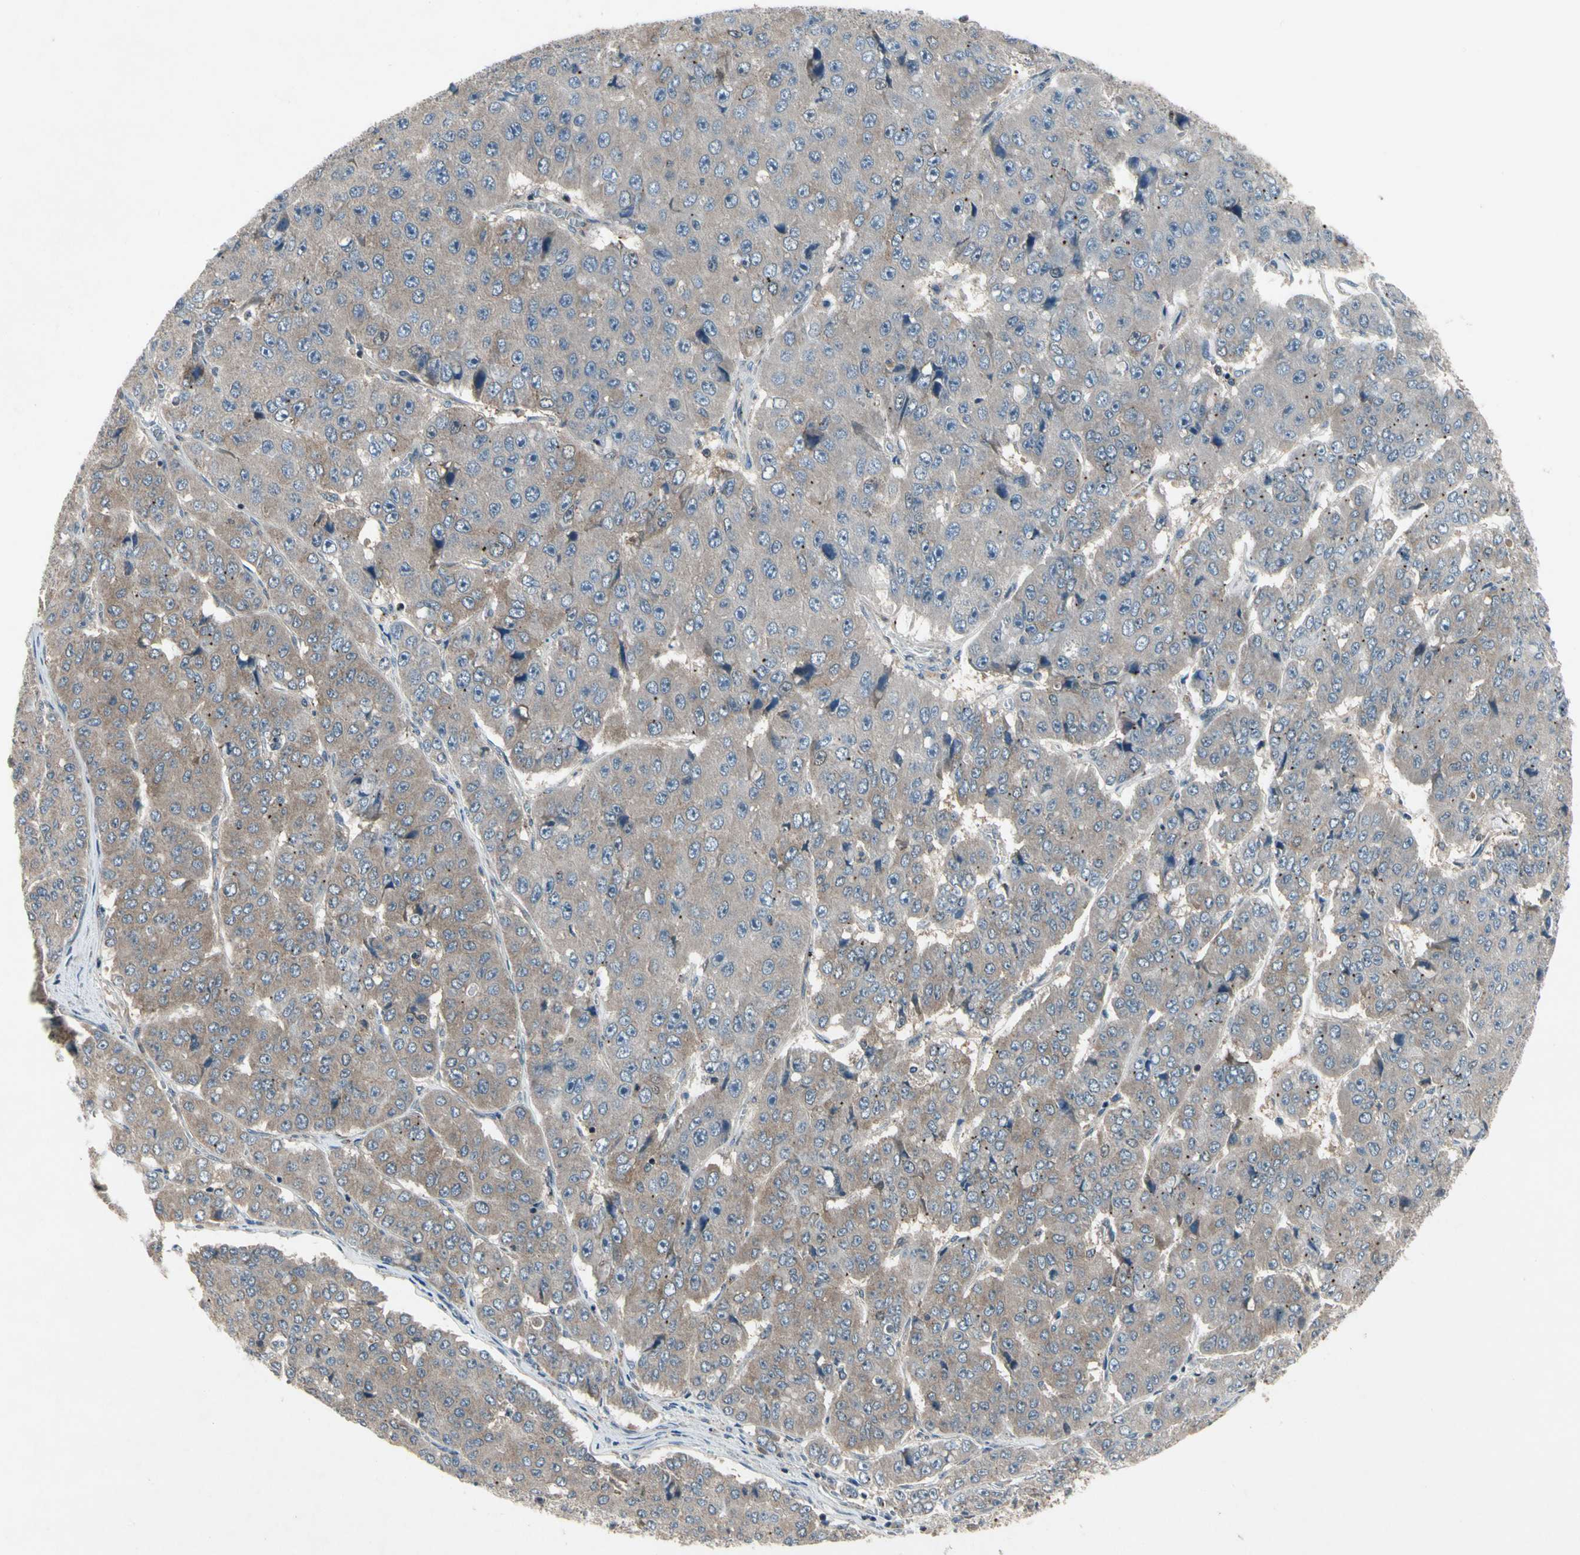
{"staining": {"intensity": "weak", "quantity": "25%-75%", "location": "cytoplasmic/membranous"}, "tissue": "pancreatic cancer", "cell_type": "Tumor cells", "image_type": "cancer", "snomed": [{"axis": "morphology", "description": "Adenocarcinoma, NOS"}, {"axis": "topography", "description": "Pancreas"}], "caption": "Pancreatic cancer (adenocarcinoma) stained with a brown dye exhibits weak cytoplasmic/membranous positive positivity in approximately 25%-75% of tumor cells.", "gene": "NMI", "patient": {"sex": "male", "age": 50}}